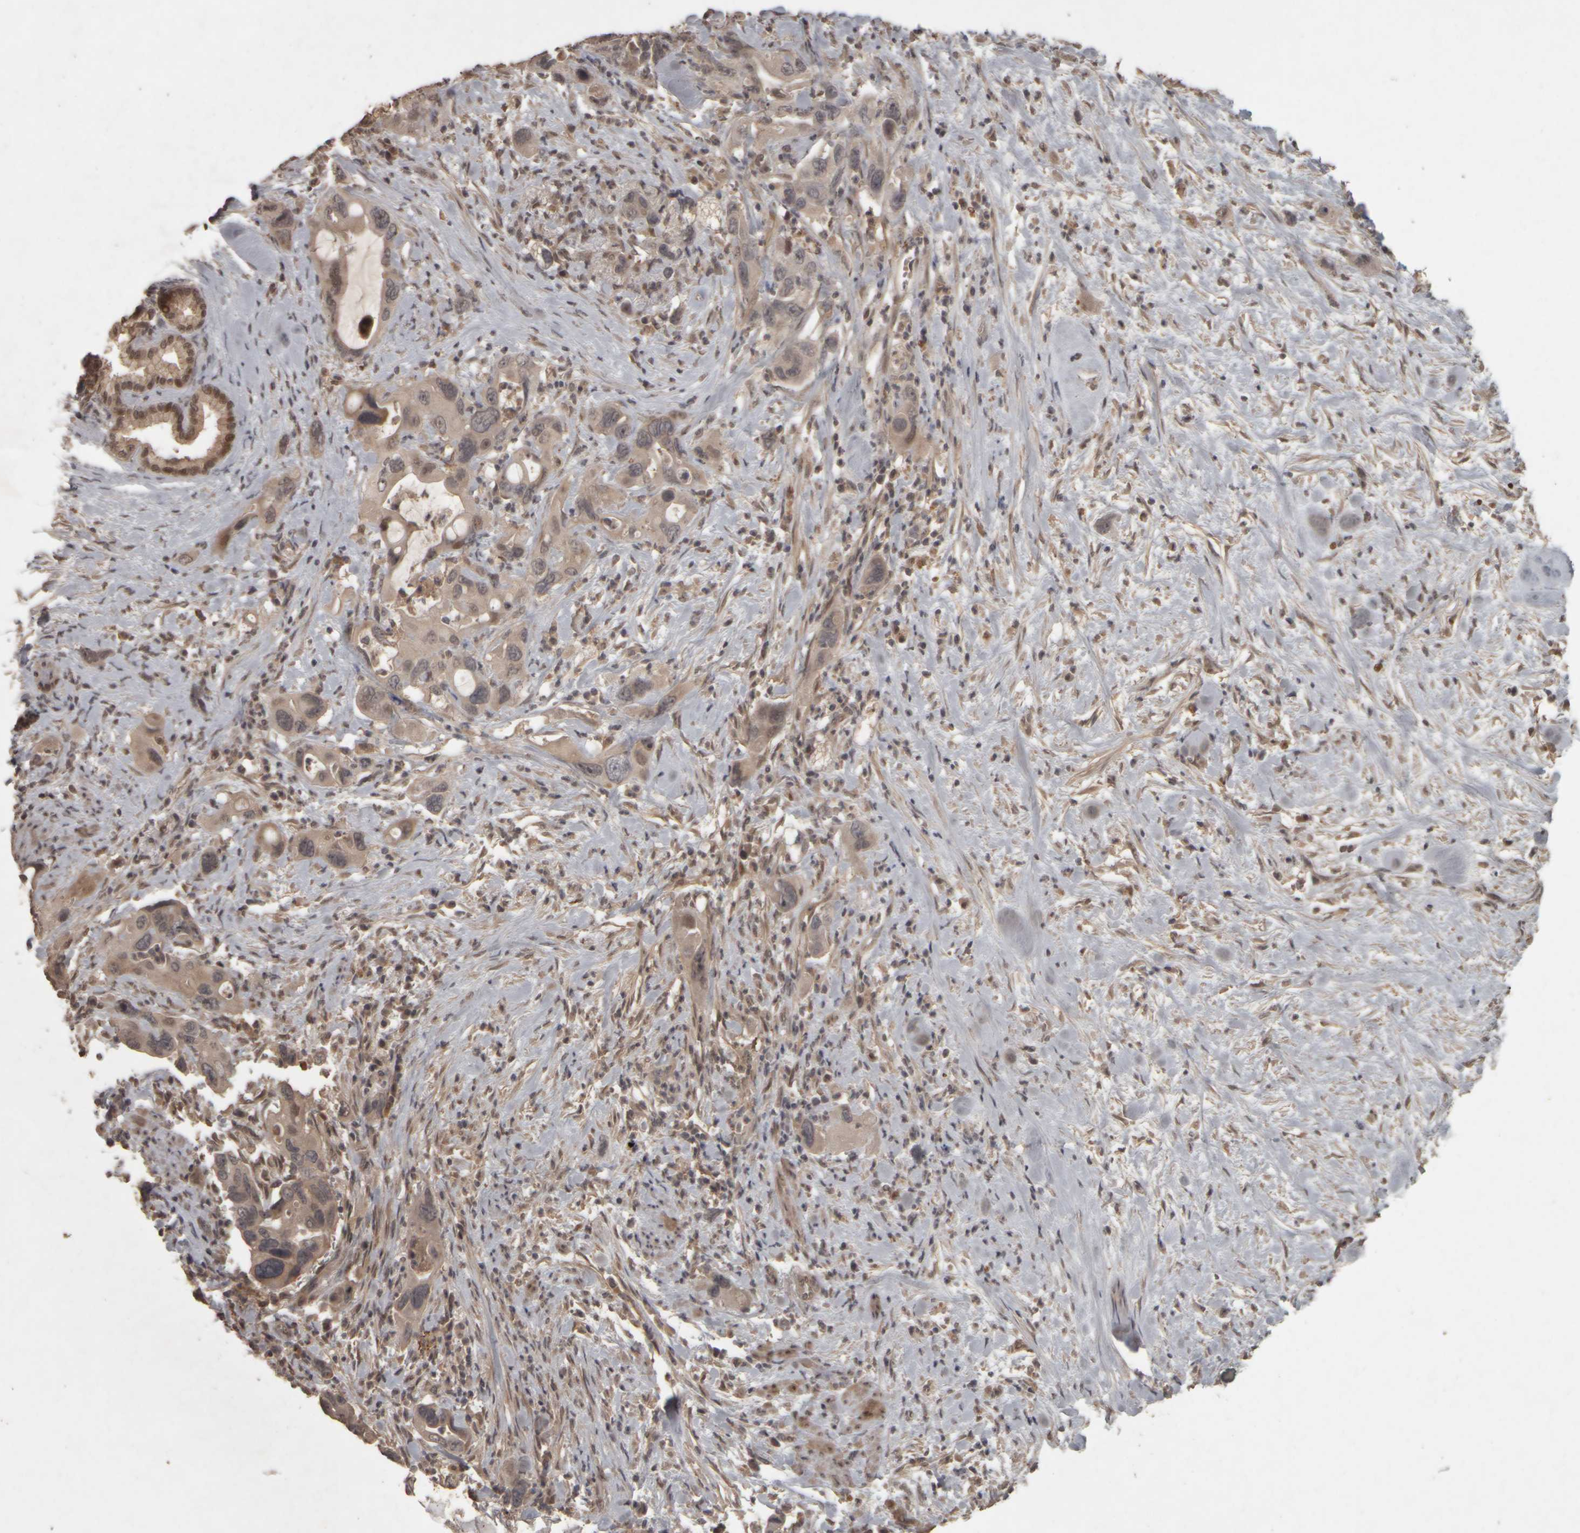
{"staining": {"intensity": "weak", "quantity": "<25%", "location": "cytoplasmic/membranous"}, "tissue": "pancreatic cancer", "cell_type": "Tumor cells", "image_type": "cancer", "snomed": [{"axis": "morphology", "description": "Adenocarcinoma, NOS"}, {"axis": "topography", "description": "Pancreas"}], "caption": "High magnification brightfield microscopy of pancreatic cancer stained with DAB (3,3'-diaminobenzidine) (brown) and counterstained with hematoxylin (blue): tumor cells show no significant positivity. Brightfield microscopy of immunohistochemistry (IHC) stained with DAB (3,3'-diaminobenzidine) (brown) and hematoxylin (blue), captured at high magnification.", "gene": "ACO1", "patient": {"sex": "female", "age": 70}}